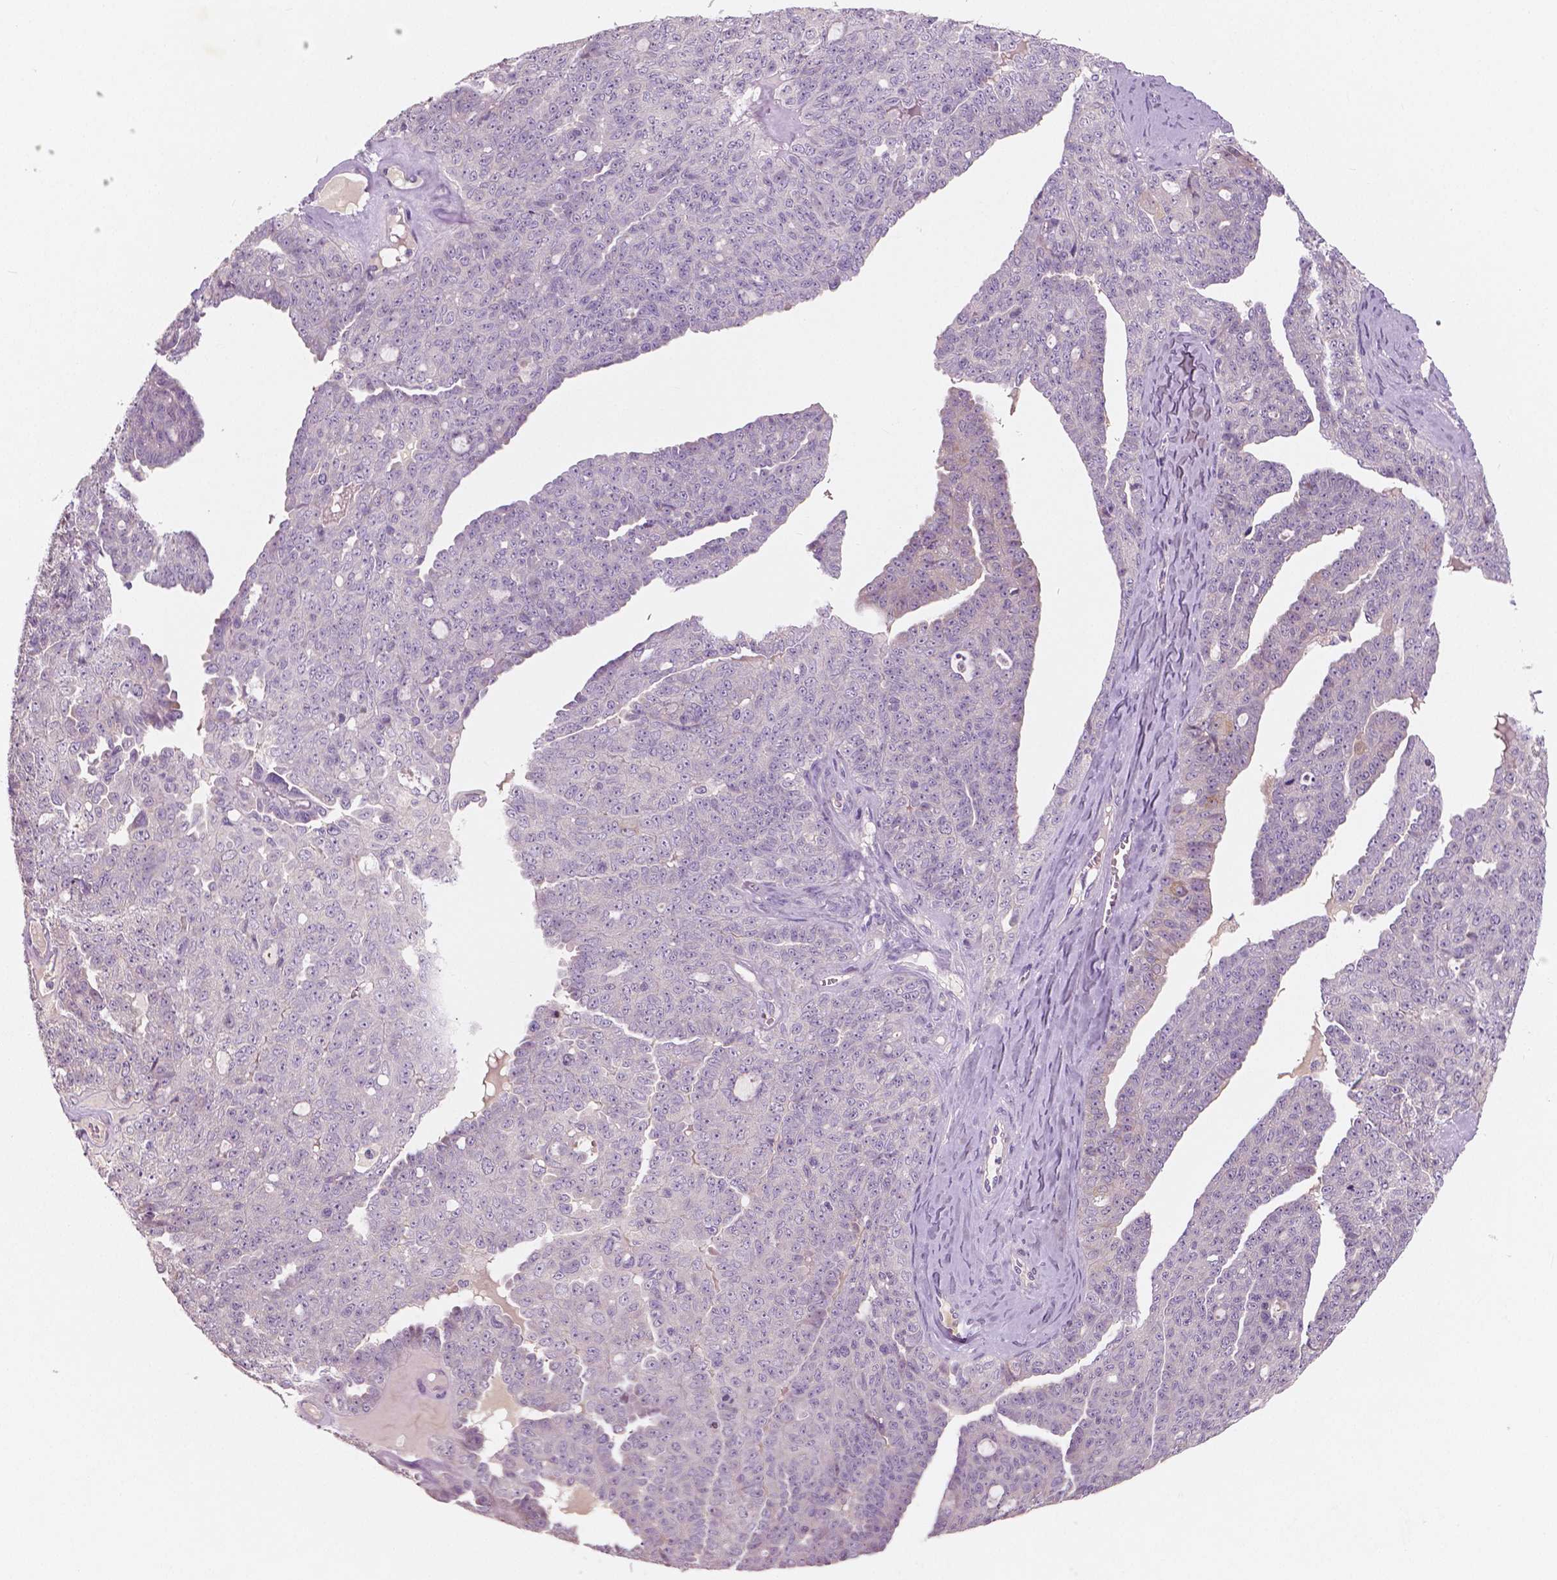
{"staining": {"intensity": "negative", "quantity": "none", "location": "none"}, "tissue": "ovarian cancer", "cell_type": "Tumor cells", "image_type": "cancer", "snomed": [{"axis": "morphology", "description": "Cystadenocarcinoma, serous, NOS"}, {"axis": "topography", "description": "Ovary"}], "caption": "Image shows no significant protein staining in tumor cells of ovarian cancer.", "gene": "LSM14B", "patient": {"sex": "female", "age": 71}}